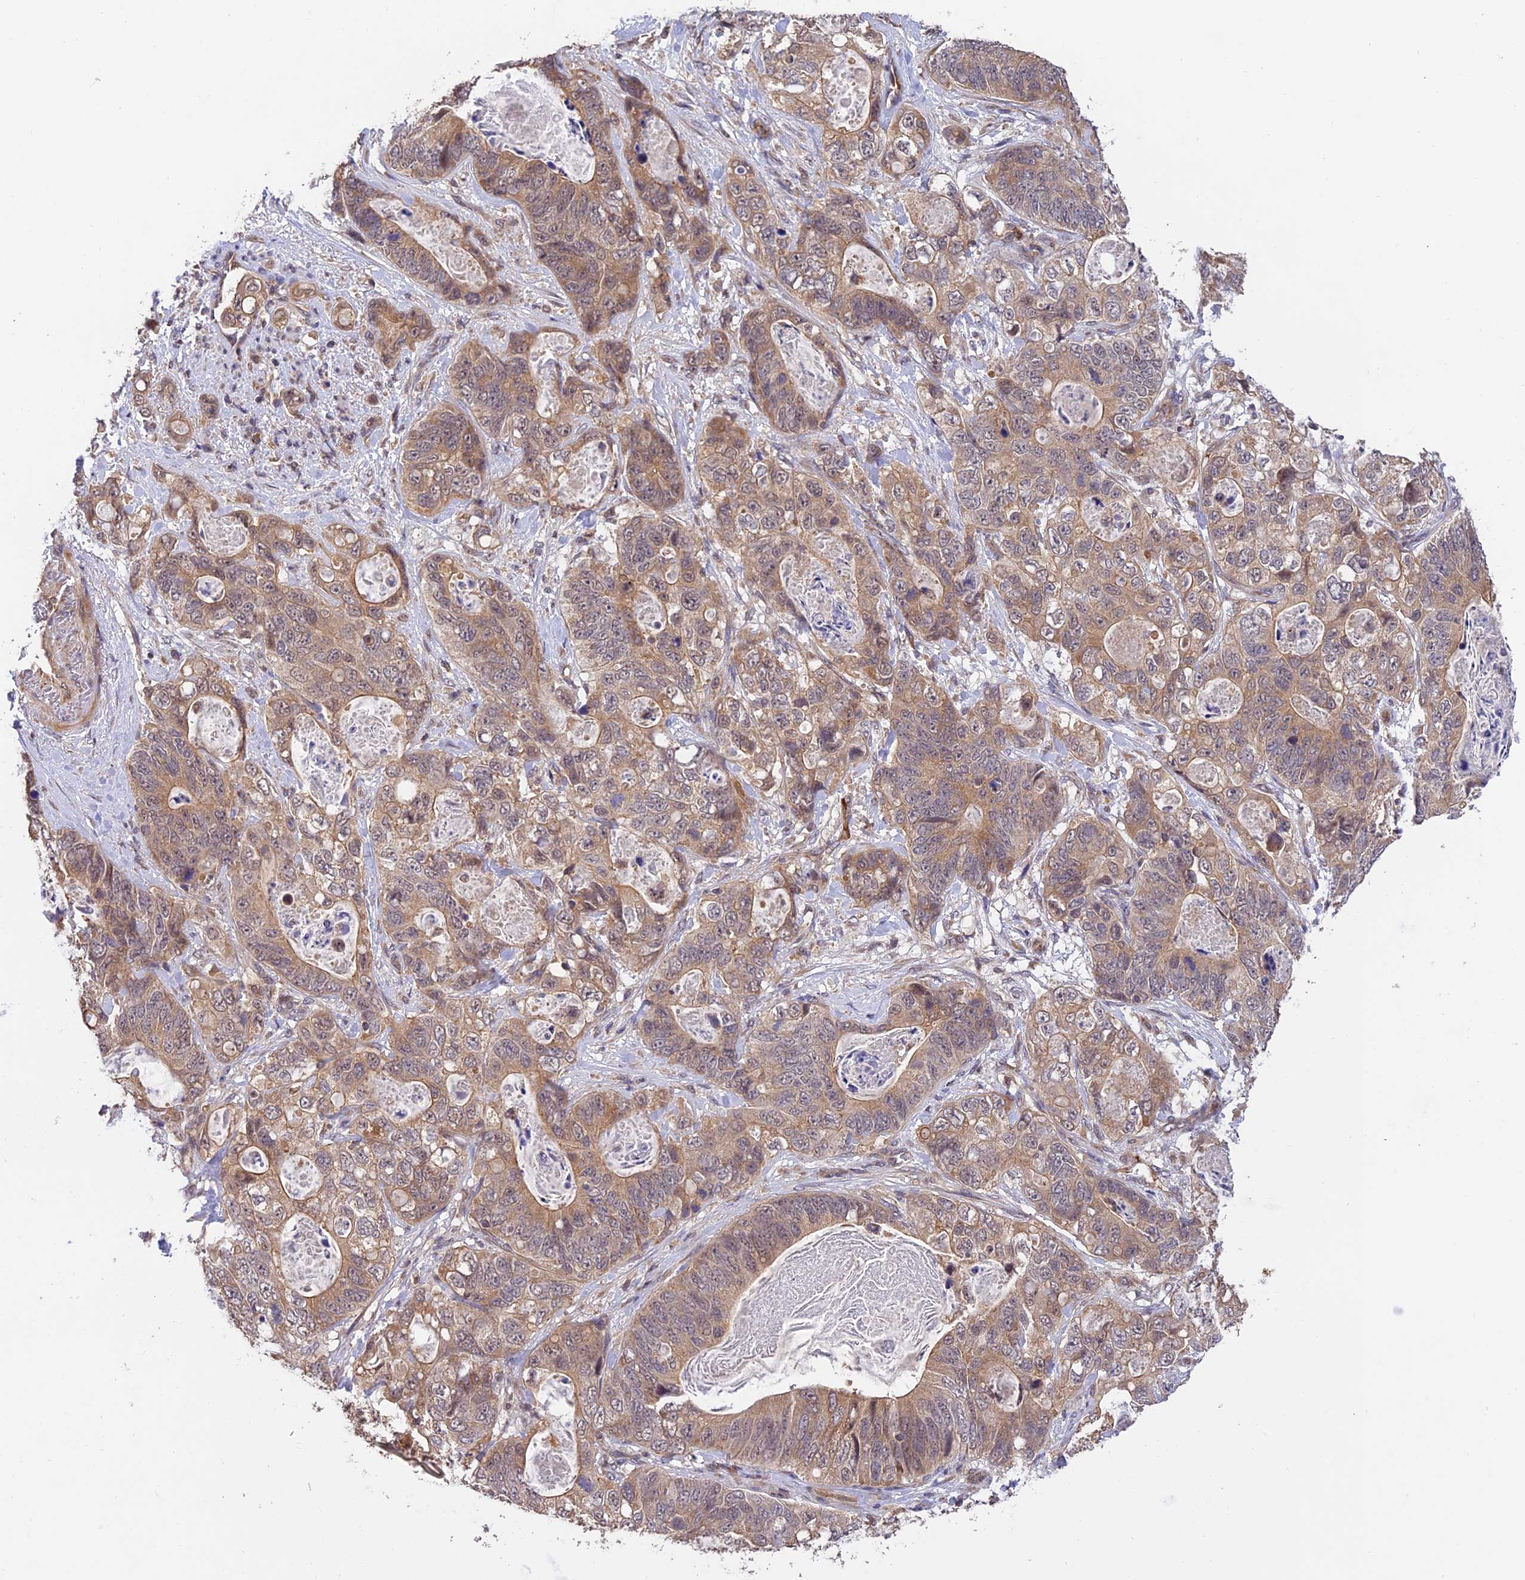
{"staining": {"intensity": "moderate", "quantity": ">75%", "location": "cytoplasmic/membranous"}, "tissue": "stomach cancer", "cell_type": "Tumor cells", "image_type": "cancer", "snomed": [{"axis": "morphology", "description": "Normal tissue, NOS"}, {"axis": "morphology", "description": "Adenocarcinoma, NOS"}, {"axis": "topography", "description": "Stomach"}], "caption": "A histopathology image showing moderate cytoplasmic/membranous staining in about >75% of tumor cells in stomach cancer, as visualized by brown immunohistochemical staining.", "gene": "MNS1", "patient": {"sex": "female", "age": 89}}